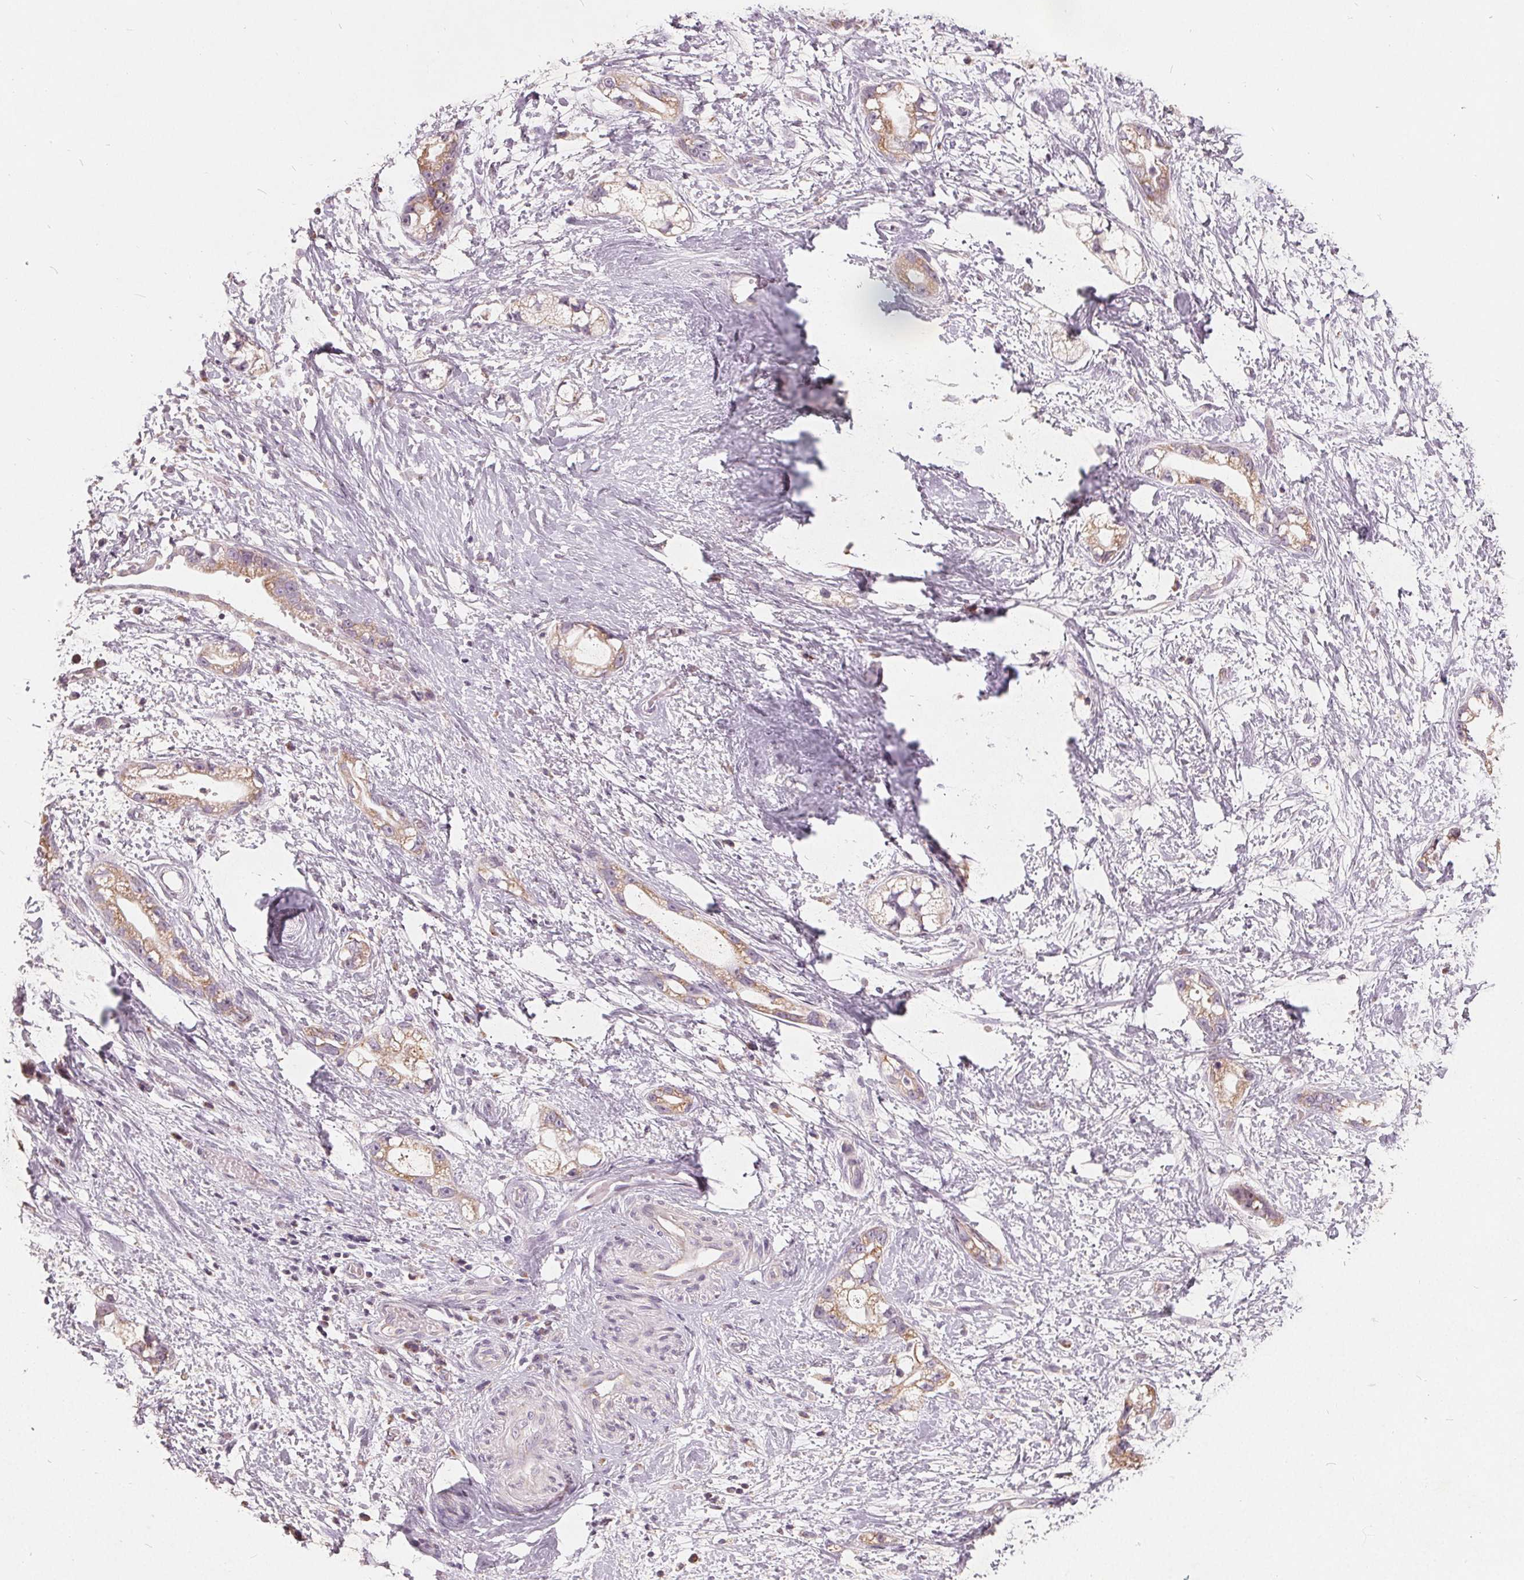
{"staining": {"intensity": "weak", "quantity": "25%-75%", "location": "cytoplasmic/membranous"}, "tissue": "stomach cancer", "cell_type": "Tumor cells", "image_type": "cancer", "snomed": [{"axis": "morphology", "description": "Adenocarcinoma, NOS"}, {"axis": "topography", "description": "Stomach"}], "caption": "About 25%-75% of tumor cells in stomach cancer (adenocarcinoma) exhibit weak cytoplasmic/membranous protein positivity as visualized by brown immunohistochemical staining.", "gene": "TRIM60", "patient": {"sex": "male", "age": 55}}